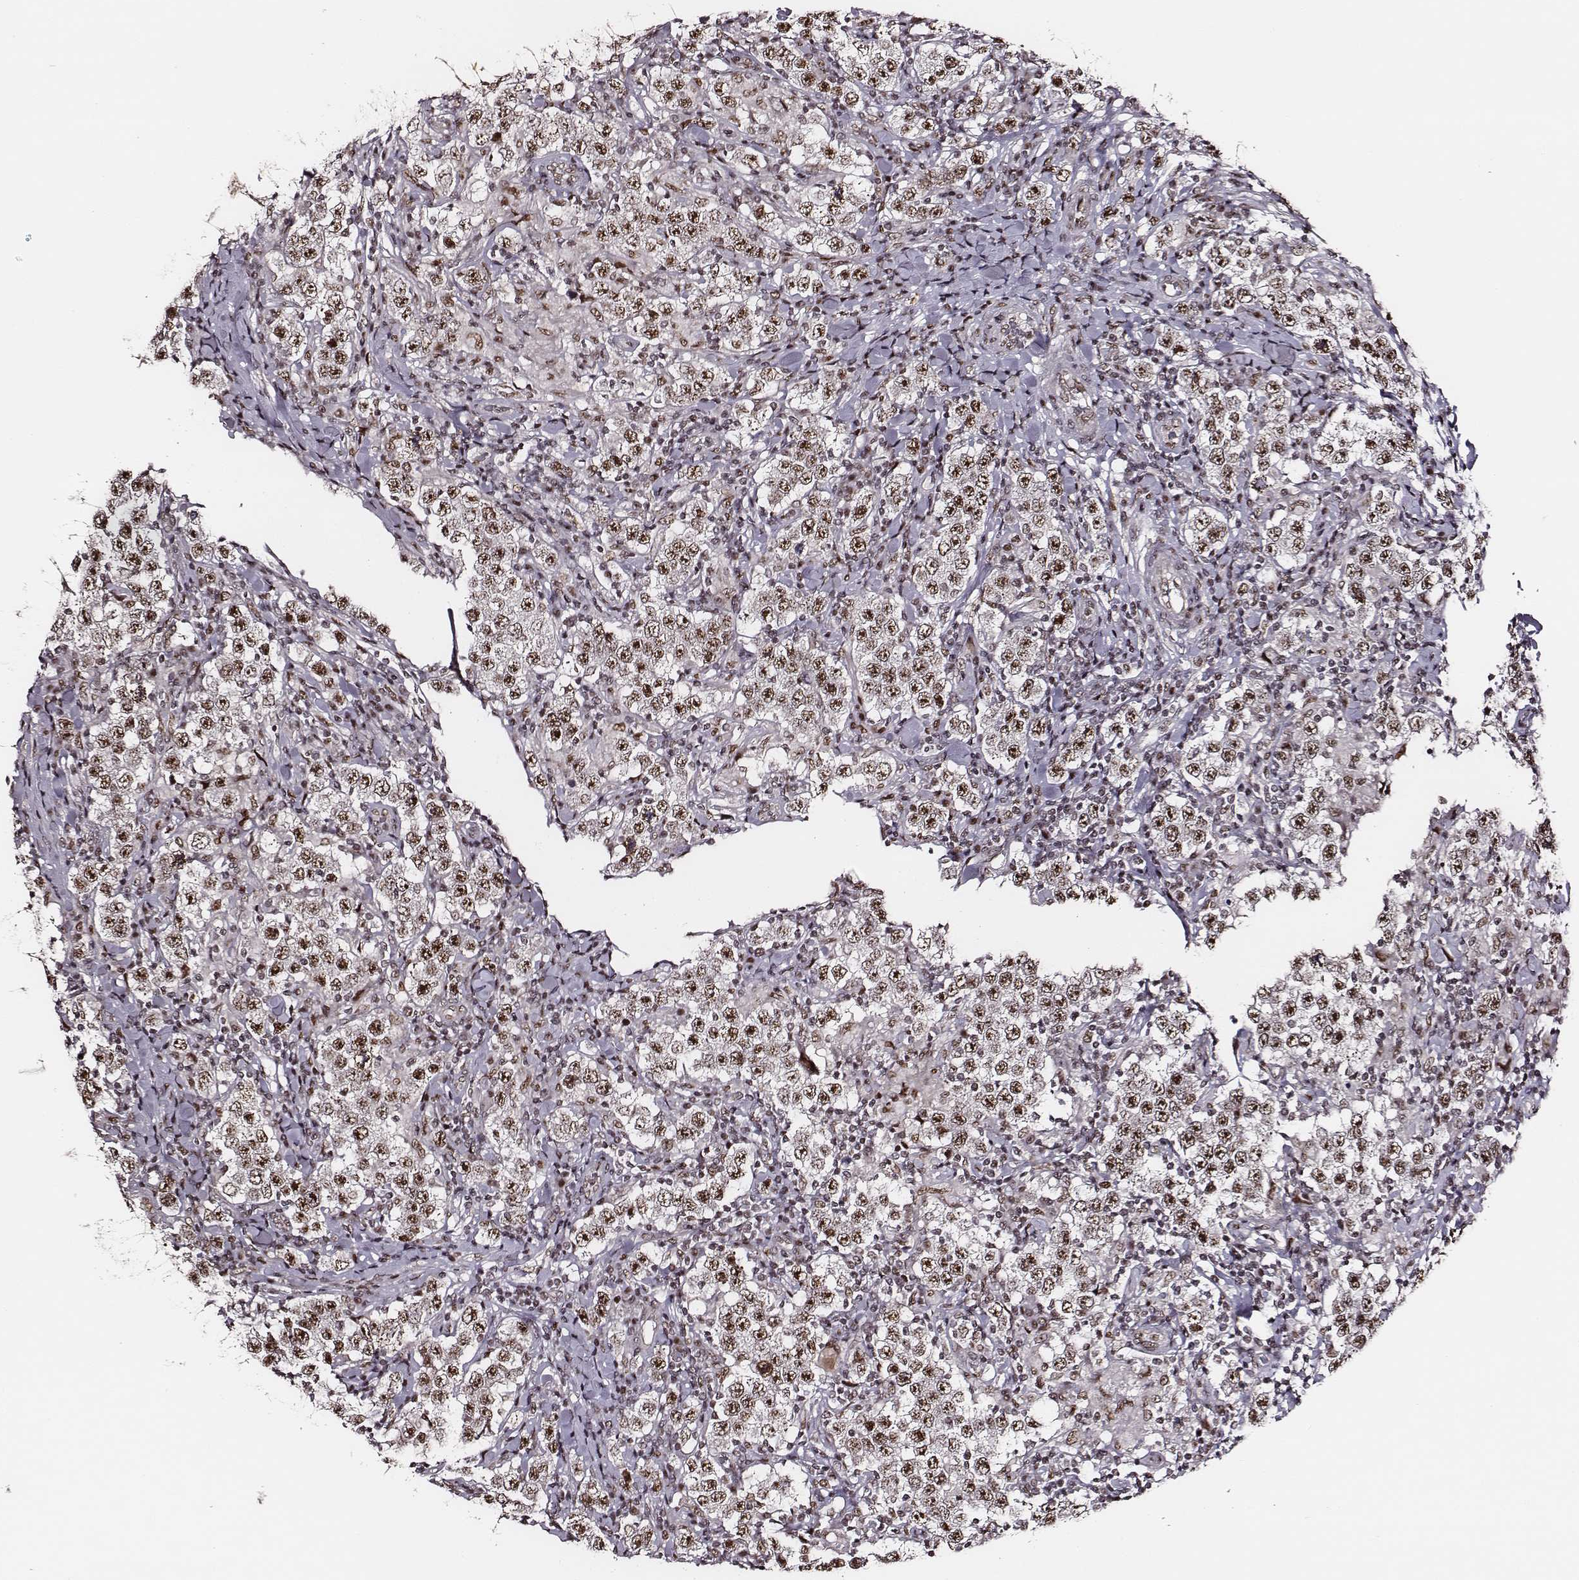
{"staining": {"intensity": "moderate", "quantity": ">75%", "location": "nuclear"}, "tissue": "testis cancer", "cell_type": "Tumor cells", "image_type": "cancer", "snomed": [{"axis": "morphology", "description": "Seminoma, NOS"}, {"axis": "morphology", "description": "Carcinoma, Embryonal, NOS"}, {"axis": "topography", "description": "Testis"}], "caption": "Protein staining demonstrates moderate nuclear staining in approximately >75% of tumor cells in testis seminoma.", "gene": "PPARA", "patient": {"sex": "male", "age": 41}}